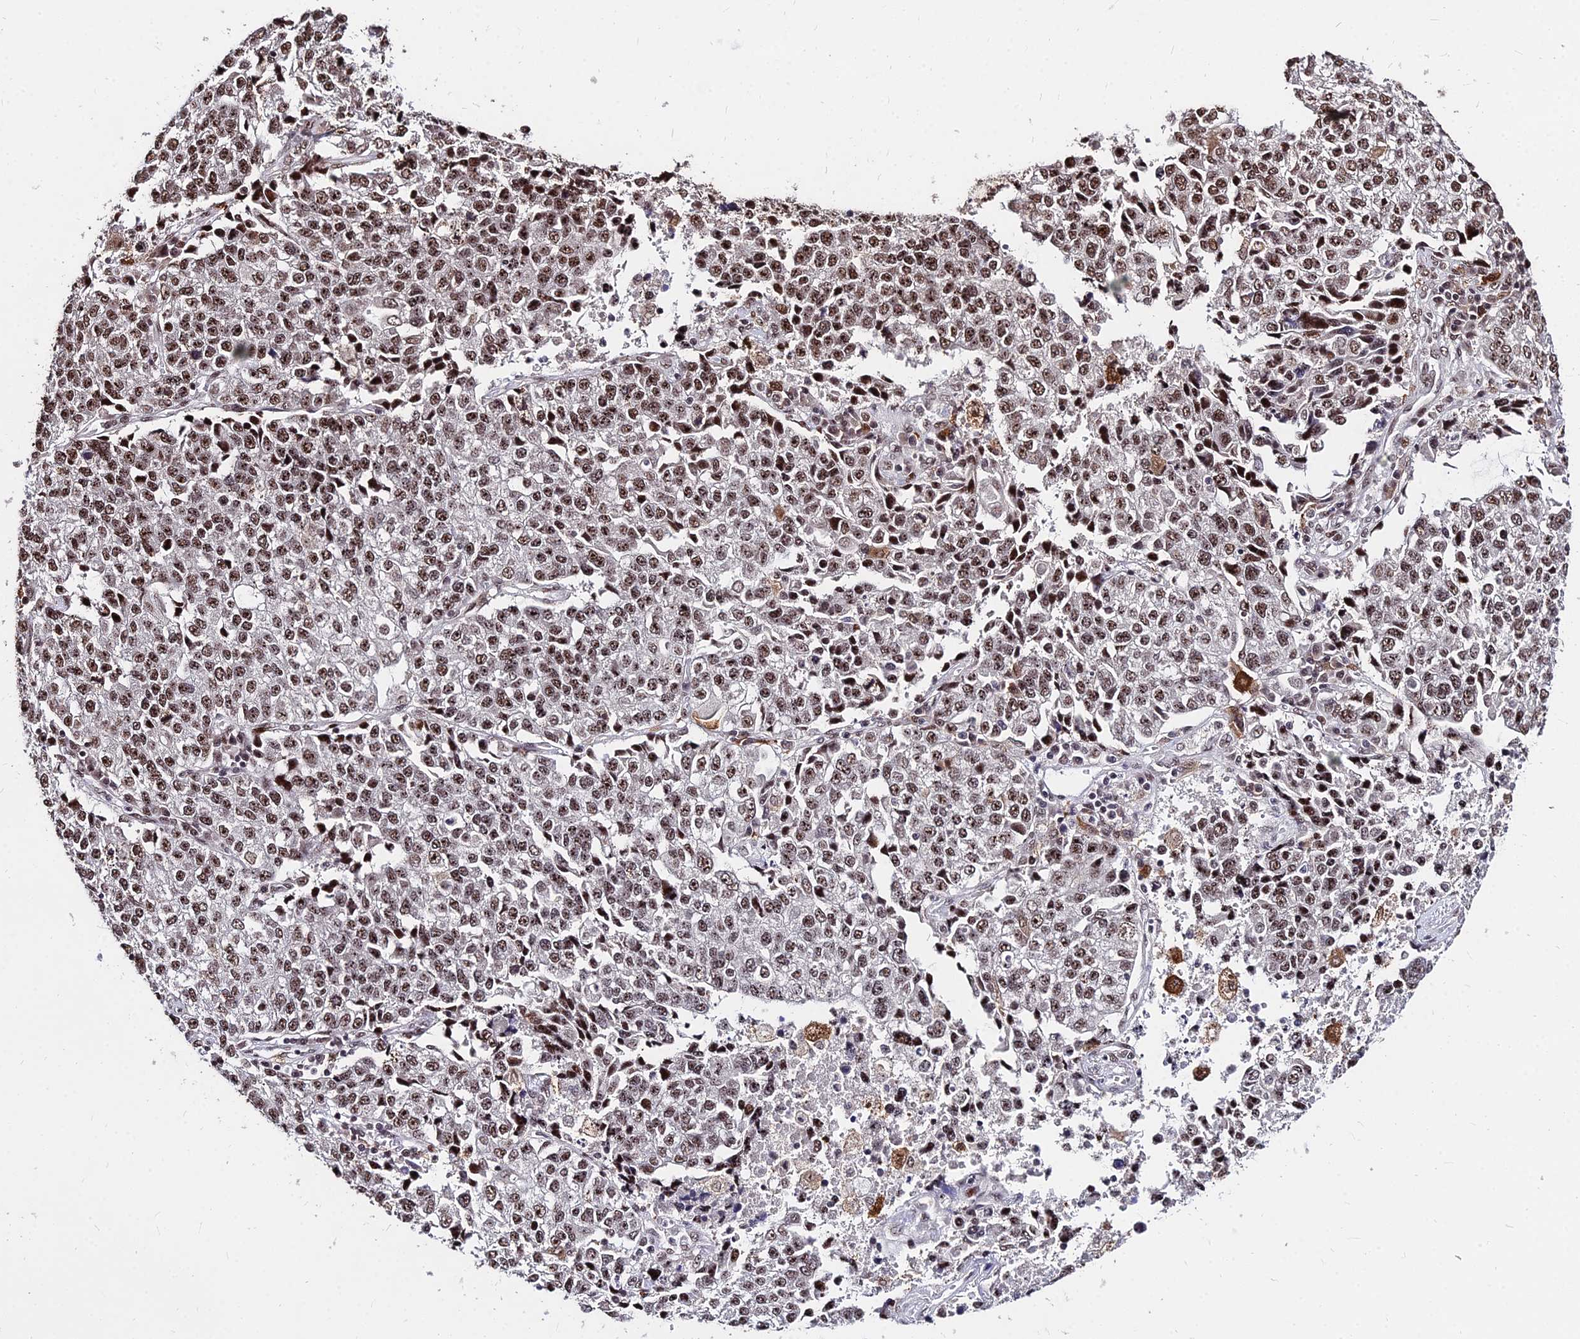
{"staining": {"intensity": "moderate", "quantity": ">75%", "location": "nuclear"}, "tissue": "lung cancer", "cell_type": "Tumor cells", "image_type": "cancer", "snomed": [{"axis": "morphology", "description": "Adenocarcinoma, NOS"}, {"axis": "topography", "description": "Lung"}], "caption": "Immunohistochemistry image of lung cancer (adenocarcinoma) stained for a protein (brown), which displays medium levels of moderate nuclear positivity in about >75% of tumor cells.", "gene": "ZBED4", "patient": {"sex": "male", "age": 49}}